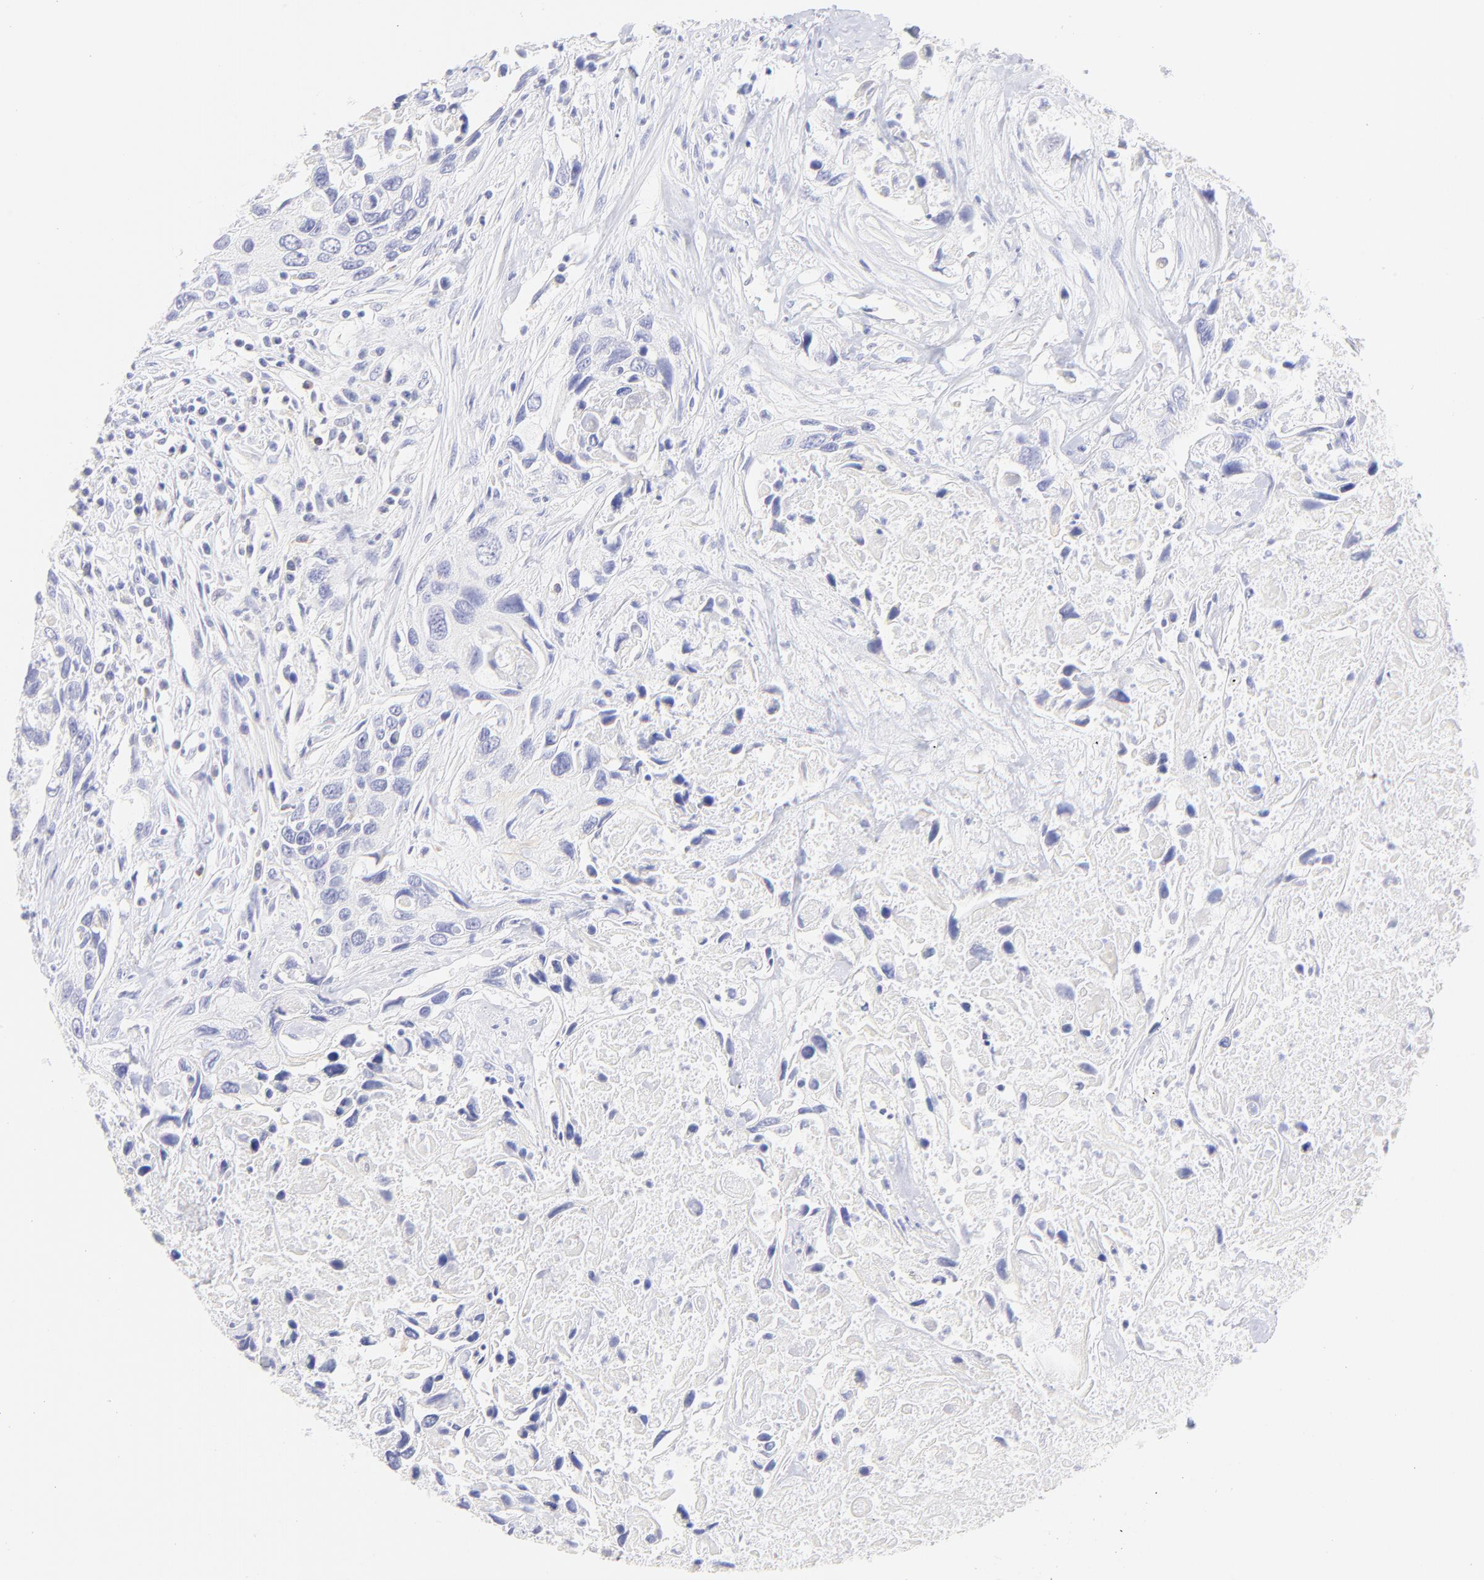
{"staining": {"intensity": "negative", "quantity": "none", "location": "none"}, "tissue": "urothelial cancer", "cell_type": "Tumor cells", "image_type": "cancer", "snomed": [{"axis": "morphology", "description": "Urothelial carcinoma, High grade"}, {"axis": "topography", "description": "Urinary bladder"}], "caption": "High power microscopy photomicrograph of an immunohistochemistry (IHC) photomicrograph of urothelial cancer, revealing no significant staining in tumor cells. (DAB immunohistochemistry with hematoxylin counter stain).", "gene": "IRAG2", "patient": {"sex": "male", "age": 71}}